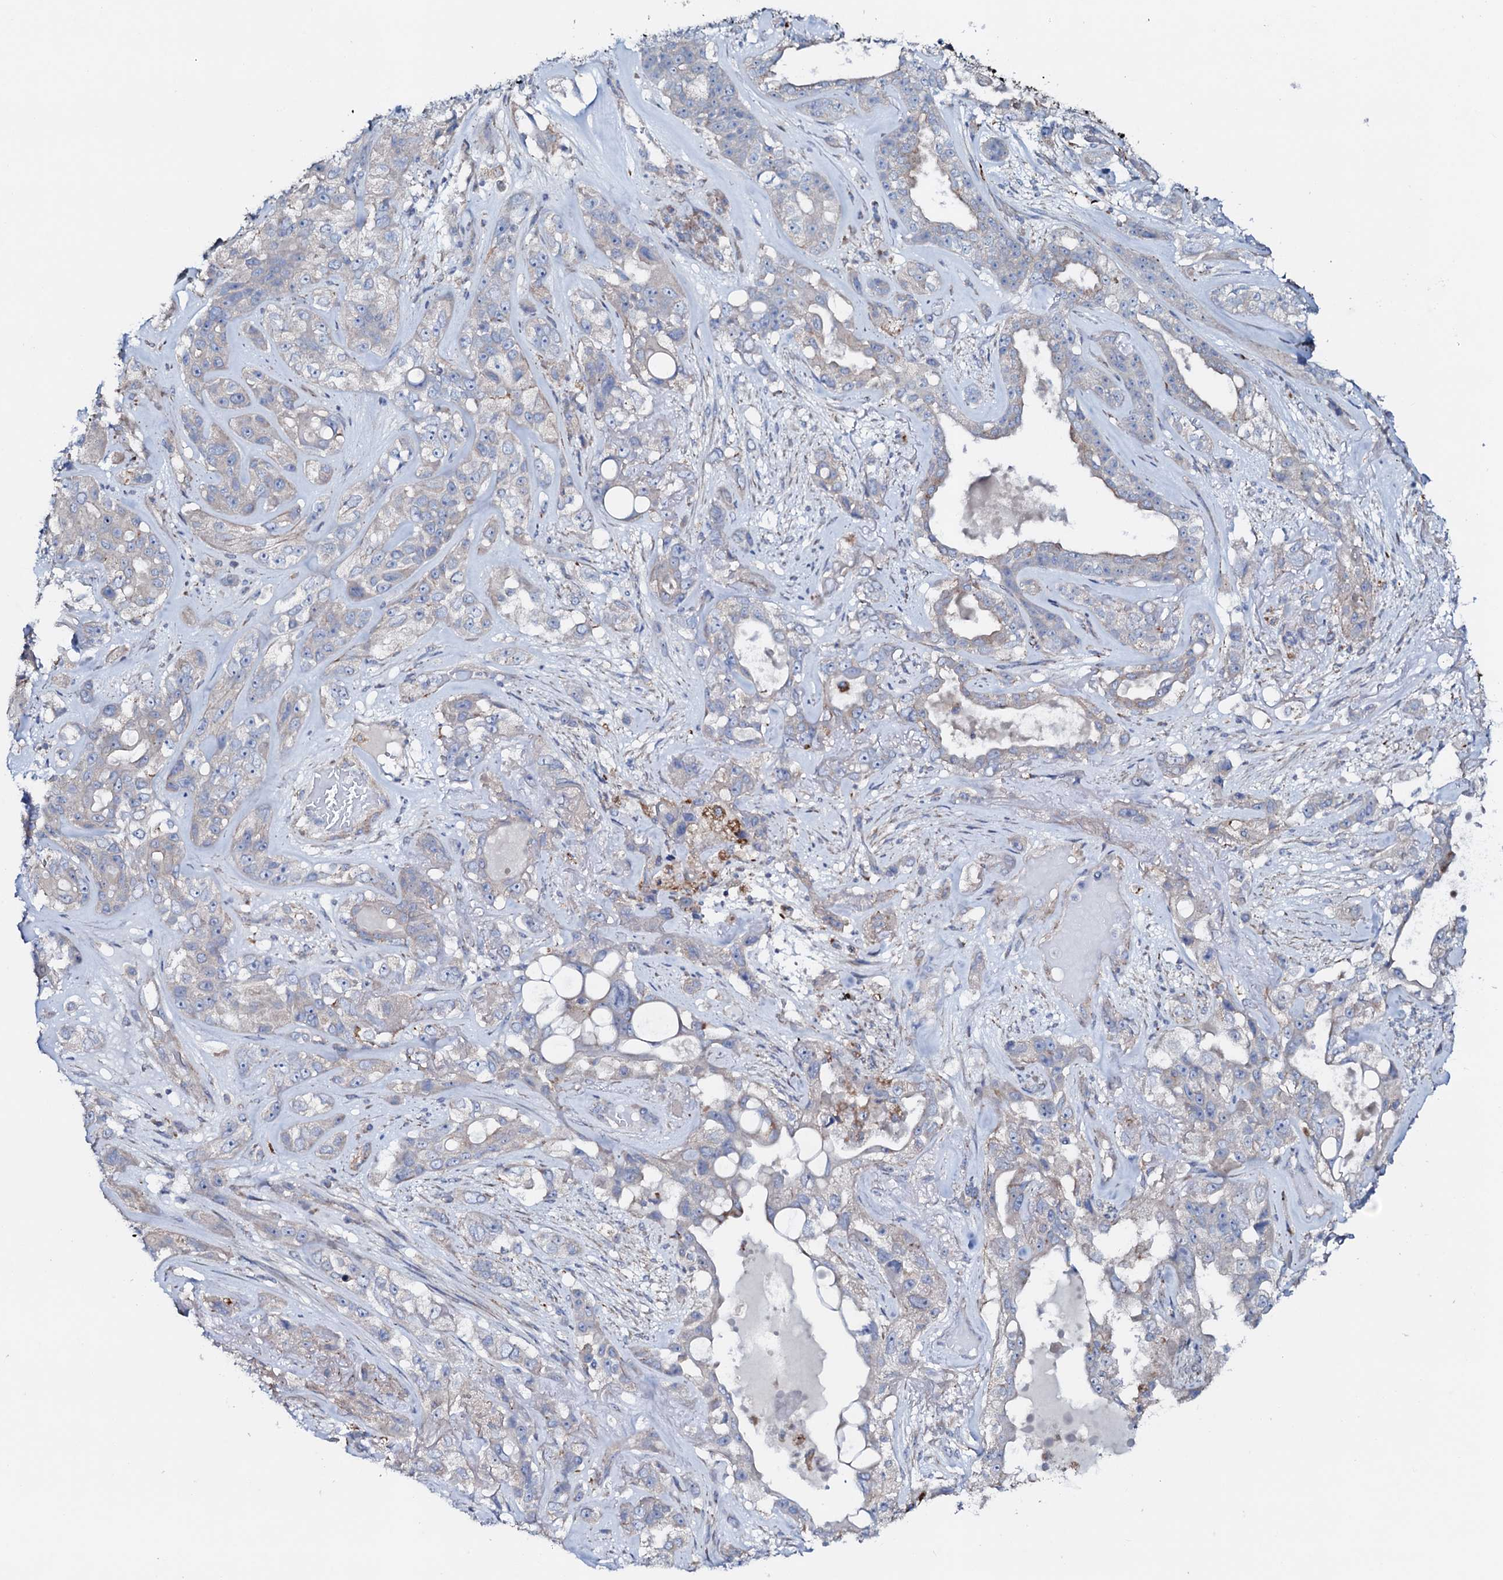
{"staining": {"intensity": "negative", "quantity": "none", "location": "none"}, "tissue": "lung cancer", "cell_type": "Tumor cells", "image_type": "cancer", "snomed": [{"axis": "morphology", "description": "Squamous cell carcinoma, NOS"}, {"axis": "topography", "description": "Lung"}], "caption": "High power microscopy micrograph of an IHC micrograph of lung cancer, revealing no significant staining in tumor cells.", "gene": "P2RX4", "patient": {"sex": "female", "age": 70}}